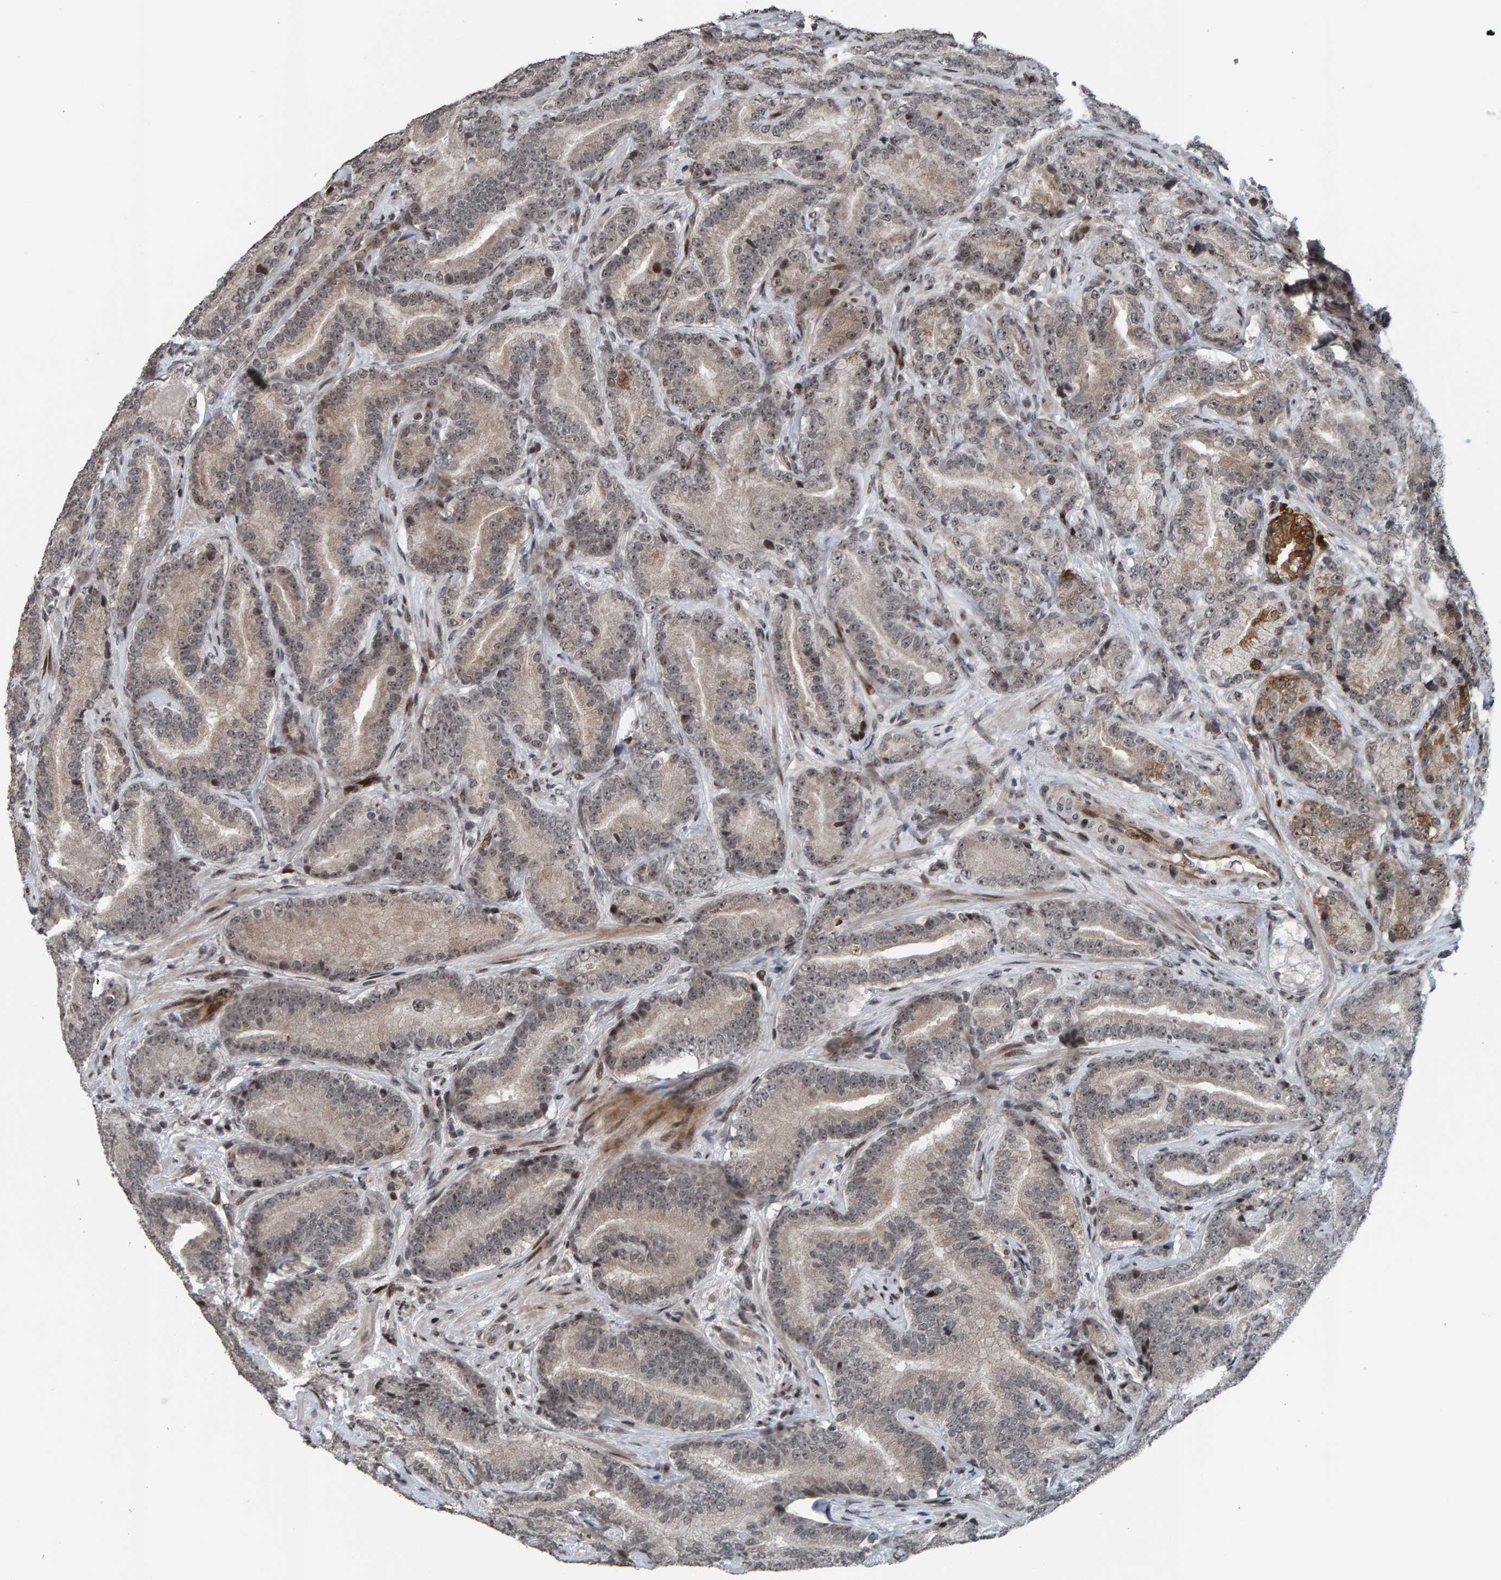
{"staining": {"intensity": "moderate", "quantity": "25%-75%", "location": "cytoplasmic/membranous"}, "tissue": "prostate cancer", "cell_type": "Tumor cells", "image_type": "cancer", "snomed": [{"axis": "morphology", "description": "Adenocarcinoma, High grade"}, {"axis": "topography", "description": "Prostate"}], "caption": "Moderate cytoplasmic/membranous positivity is seen in about 25%-75% of tumor cells in prostate cancer (high-grade adenocarcinoma).", "gene": "ZNF366", "patient": {"sex": "male", "age": 55}}